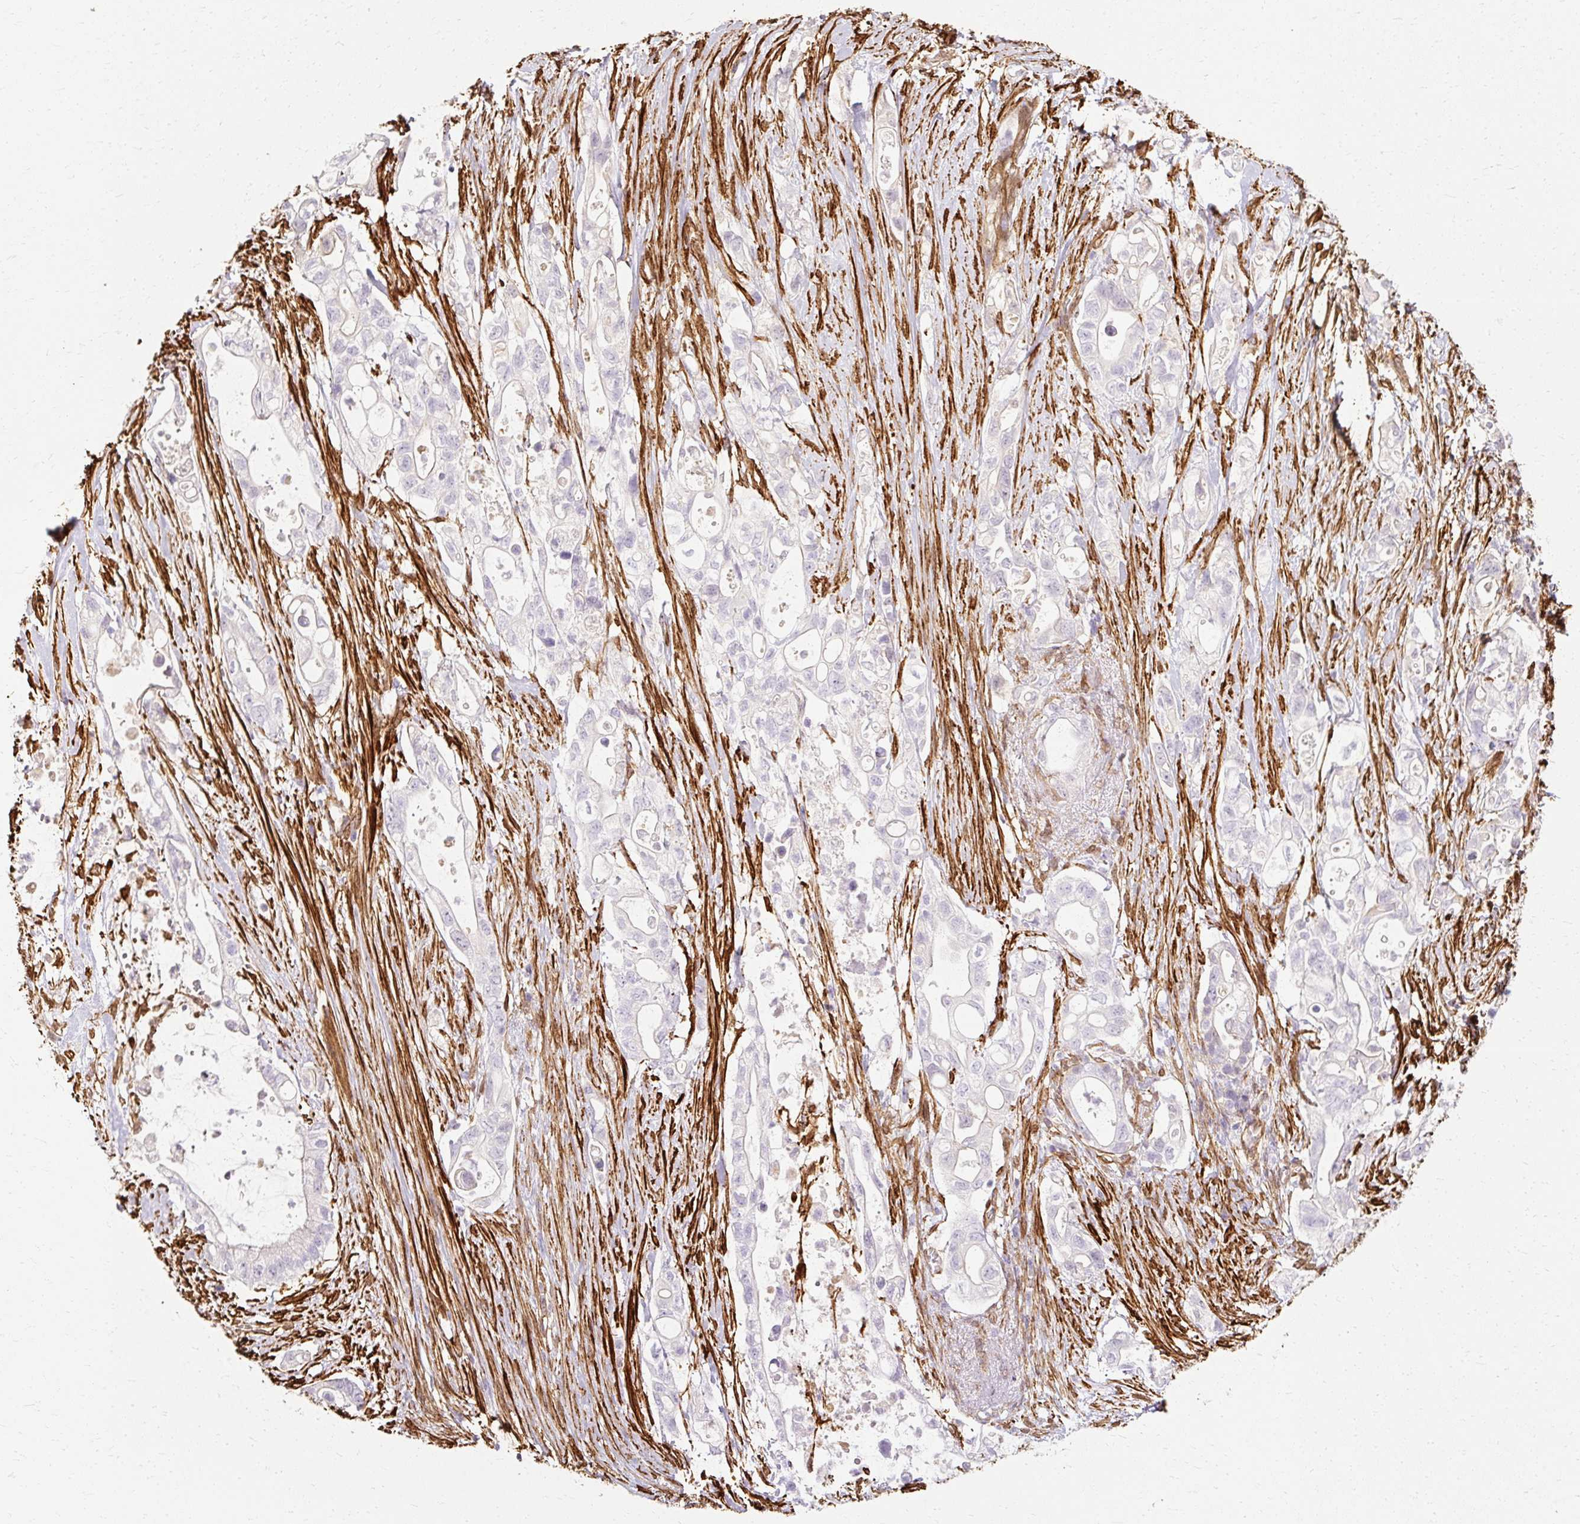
{"staining": {"intensity": "negative", "quantity": "none", "location": "none"}, "tissue": "pancreatic cancer", "cell_type": "Tumor cells", "image_type": "cancer", "snomed": [{"axis": "morphology", "description": "Adenocarcinoma, NOS"}, {"axis": "topography", "description": "Pancreas"}], "caption": "This is an IHC histopathology image of adenocarcinoma (pancreatic). There is no positivity in tumor cells.", "gene": "CNN3", "patient": {"sex": "female", "age": 72}}